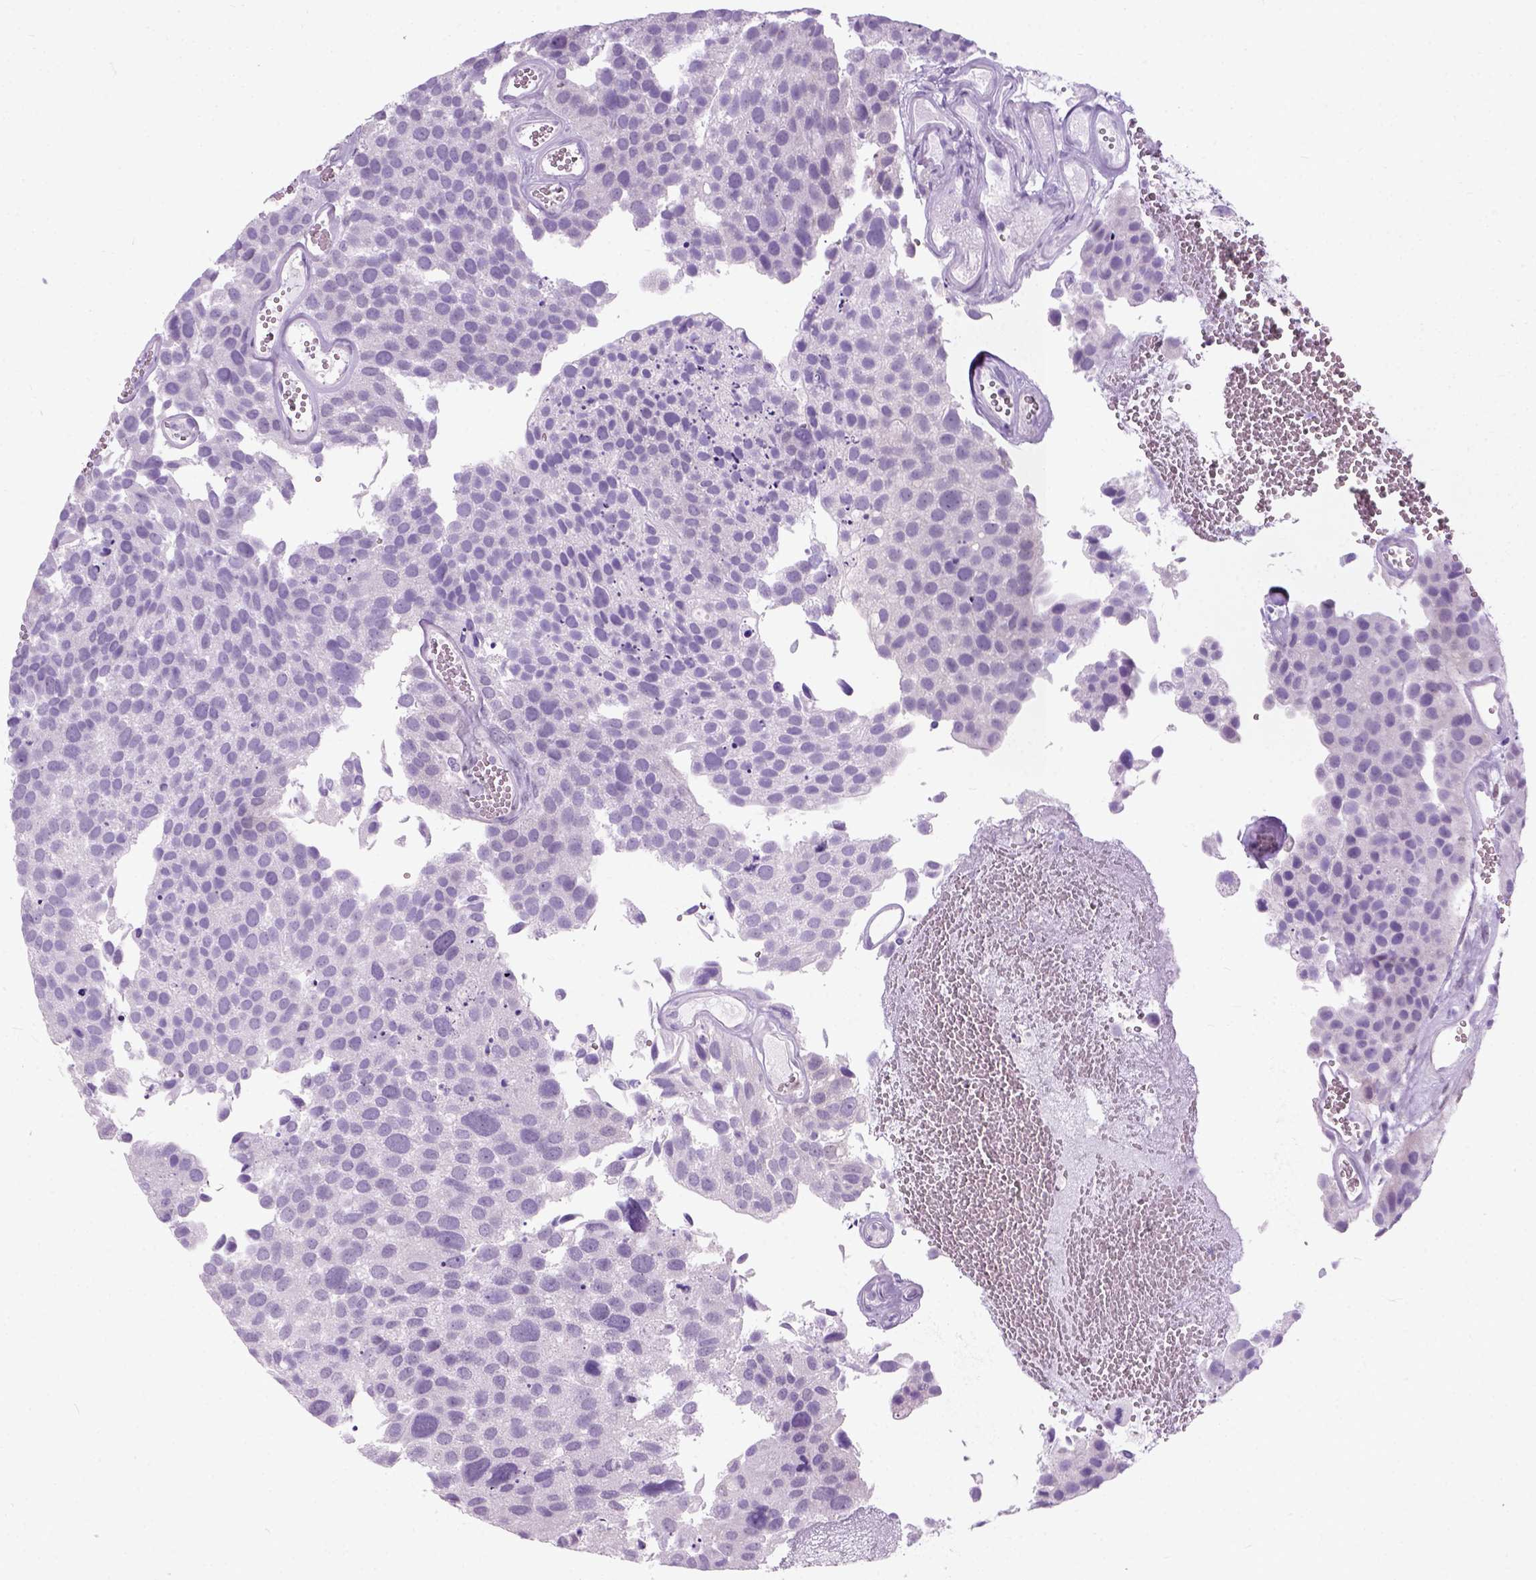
{"staining": {"intensity": "negative", "quantity": "none", "location": "none"}, "tissue": "urothelial cancer", "cell_type": "Tumor cells", "image_type": "cancer", "snomed": [{"axis": "morphology", "description": "Urothelial carcinoma, Low grade"}, {"axis": "topography", "description": "Urinary bladder"}], "caption": "The immunohistochemistry (IHC) photomicrograph has no significant expression in tumor cells of urothelial carcinoma (low-grade) tissue.", "gene": "AXDND1", "patient": {"sex": "female", "age": 69}}